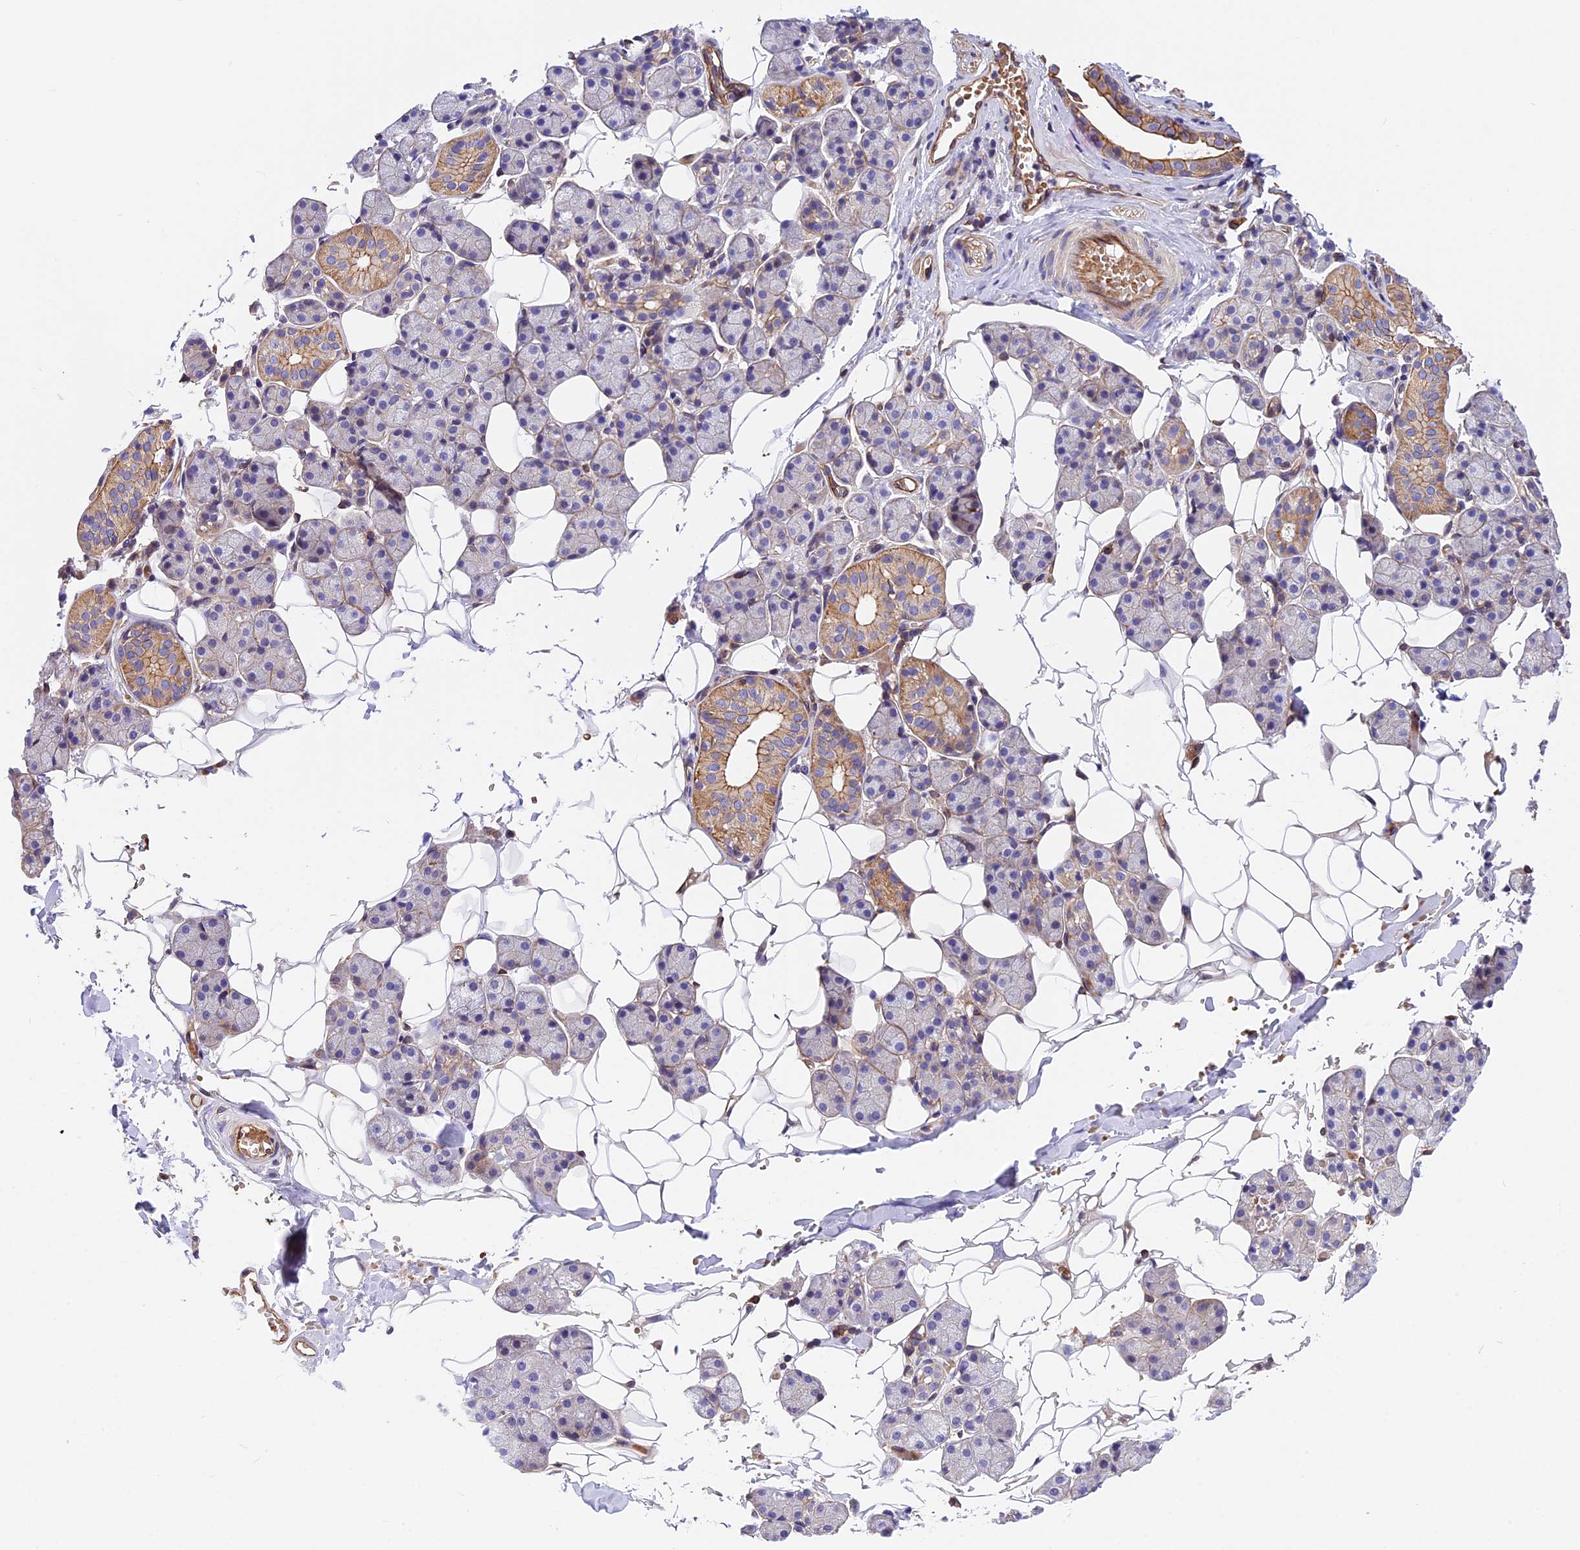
{"staining": {"intensity": "moderate", "quantity": "<25%", "location": "cytoplasmic/membranous"}, "tissue": "salivary gland", "cell_type": "Glandular cells", "image_type": "normal", "snomed": [{"axis": "morphology", "description": "Normal tissue, NOS"}, {"axis": "topography", "description": "Salivary gland"}], "caption": "The immunohistochemical stain shows moderate cytoplasmic/membranous expression in glandular cells of unremarkable salivary gland.", "gene": "MED20", "patient": {"sex": "female", "age": 33}}